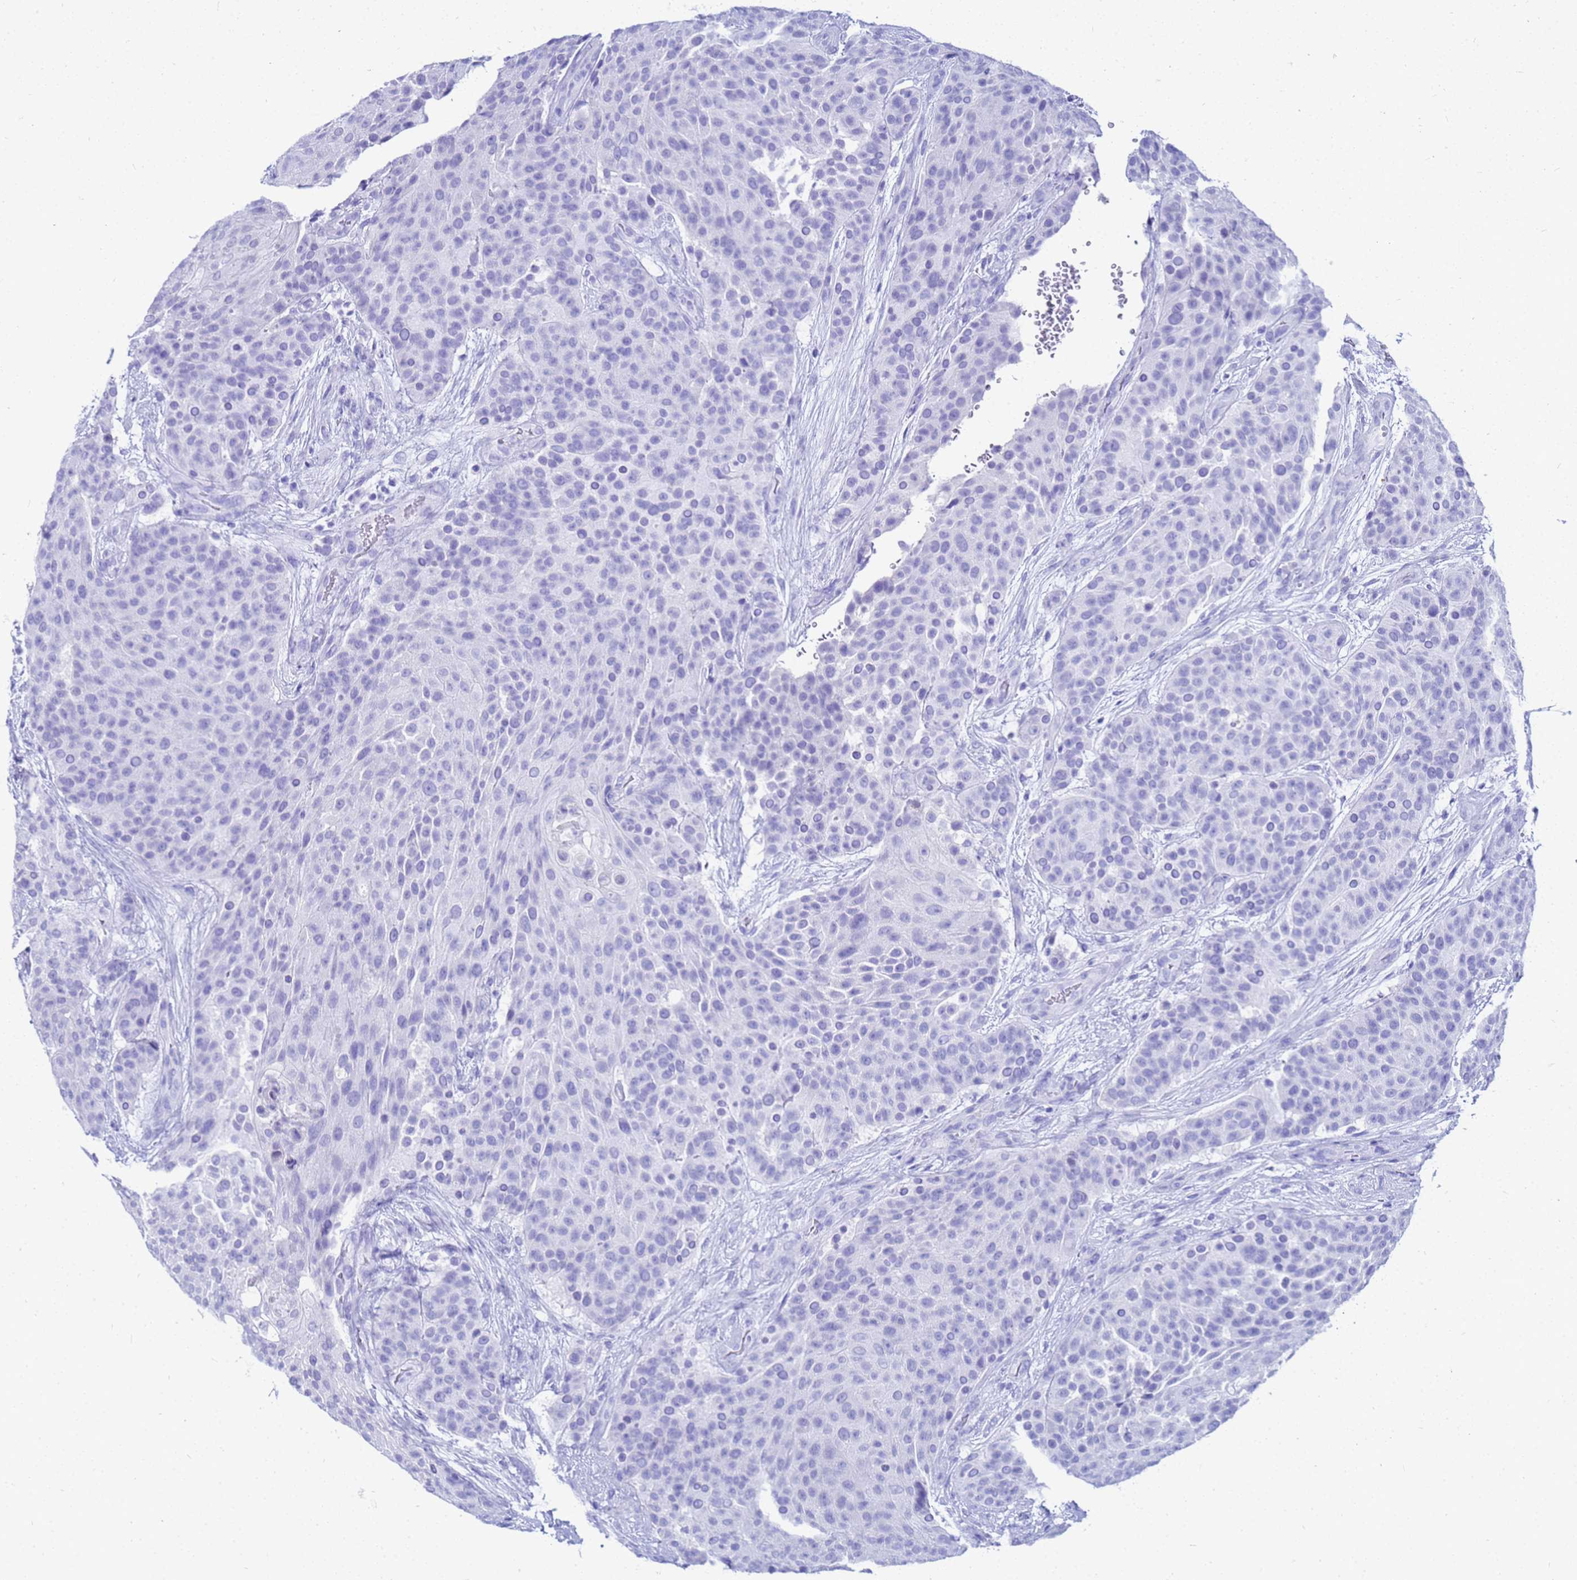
{"staining": {"intensity": "negative", "quantity": "none", "location": "none"}, "tissue": "urothelial cancer", "cell_type": "Tumor cells", "image_type": "cancer", "snomed": [{"axis": "morphology", "description": "Urothelial carcinoma, High grade"}, {"axis": "topography", "description": "Urinary bladder"}], "caption": "Photomicrograph shows no significant protein staining in tumor cells of urothelial cancer.", "gene": "CKB", "patient": {"sex": "female", "age": 63}}